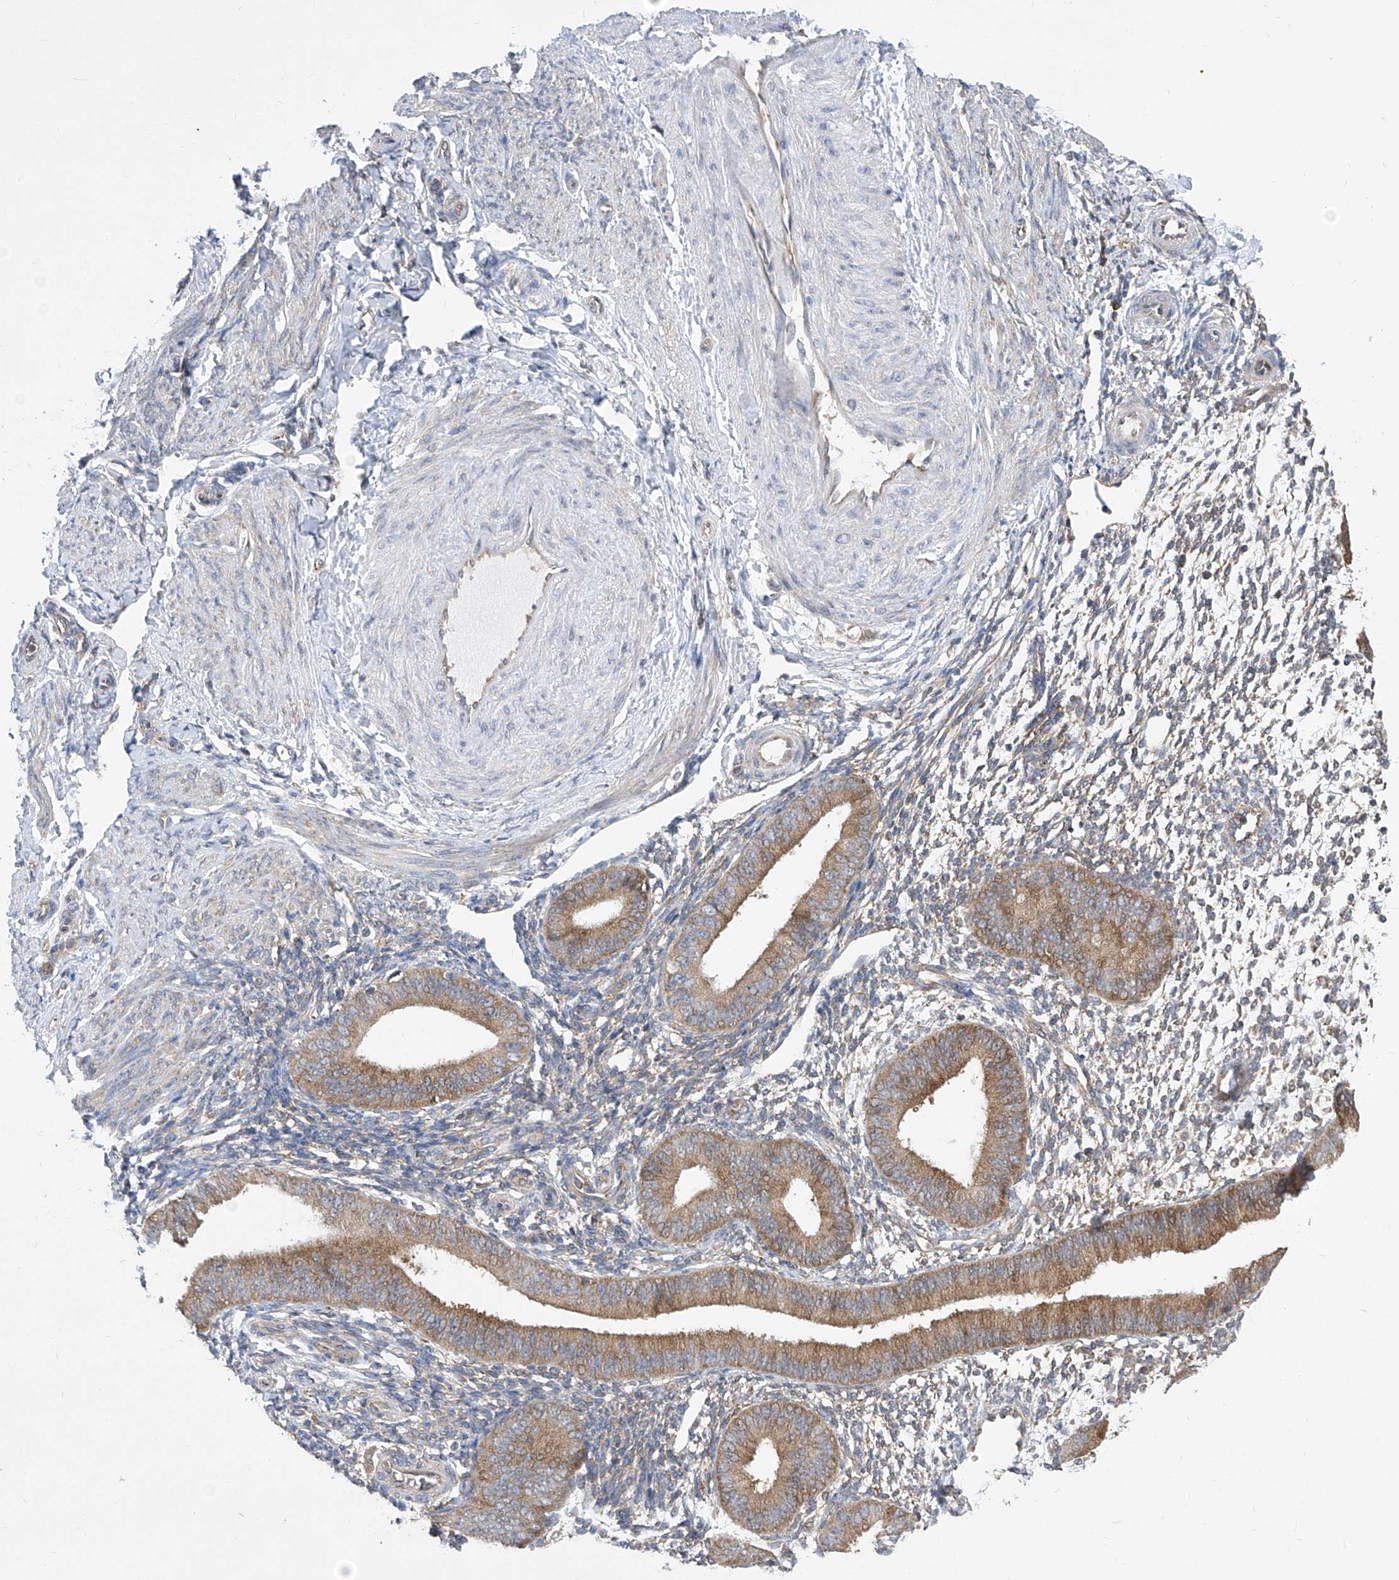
{"staining": {"intensity": "weak", "quantity": "<25%", "location": "cytoplasmic/membranous"}, "tissue": "endometrium", "cell_type": "Cells in endometrial stroma", "image_type": "normal", "snomed": [{"axis": "morphology", "description": "Normal tissue, NOS"}, {"axis": "topography", "description": "Uterus"}, {"axis": "topography", "description": "Endometrium"}], "caption": "Immunohistochemistry (IHC) of benign human endometrium reveals no staining in cells in endometrial stroma.", "gene": "EIF3M", "patient": {"sex": "female", "age": 48}}